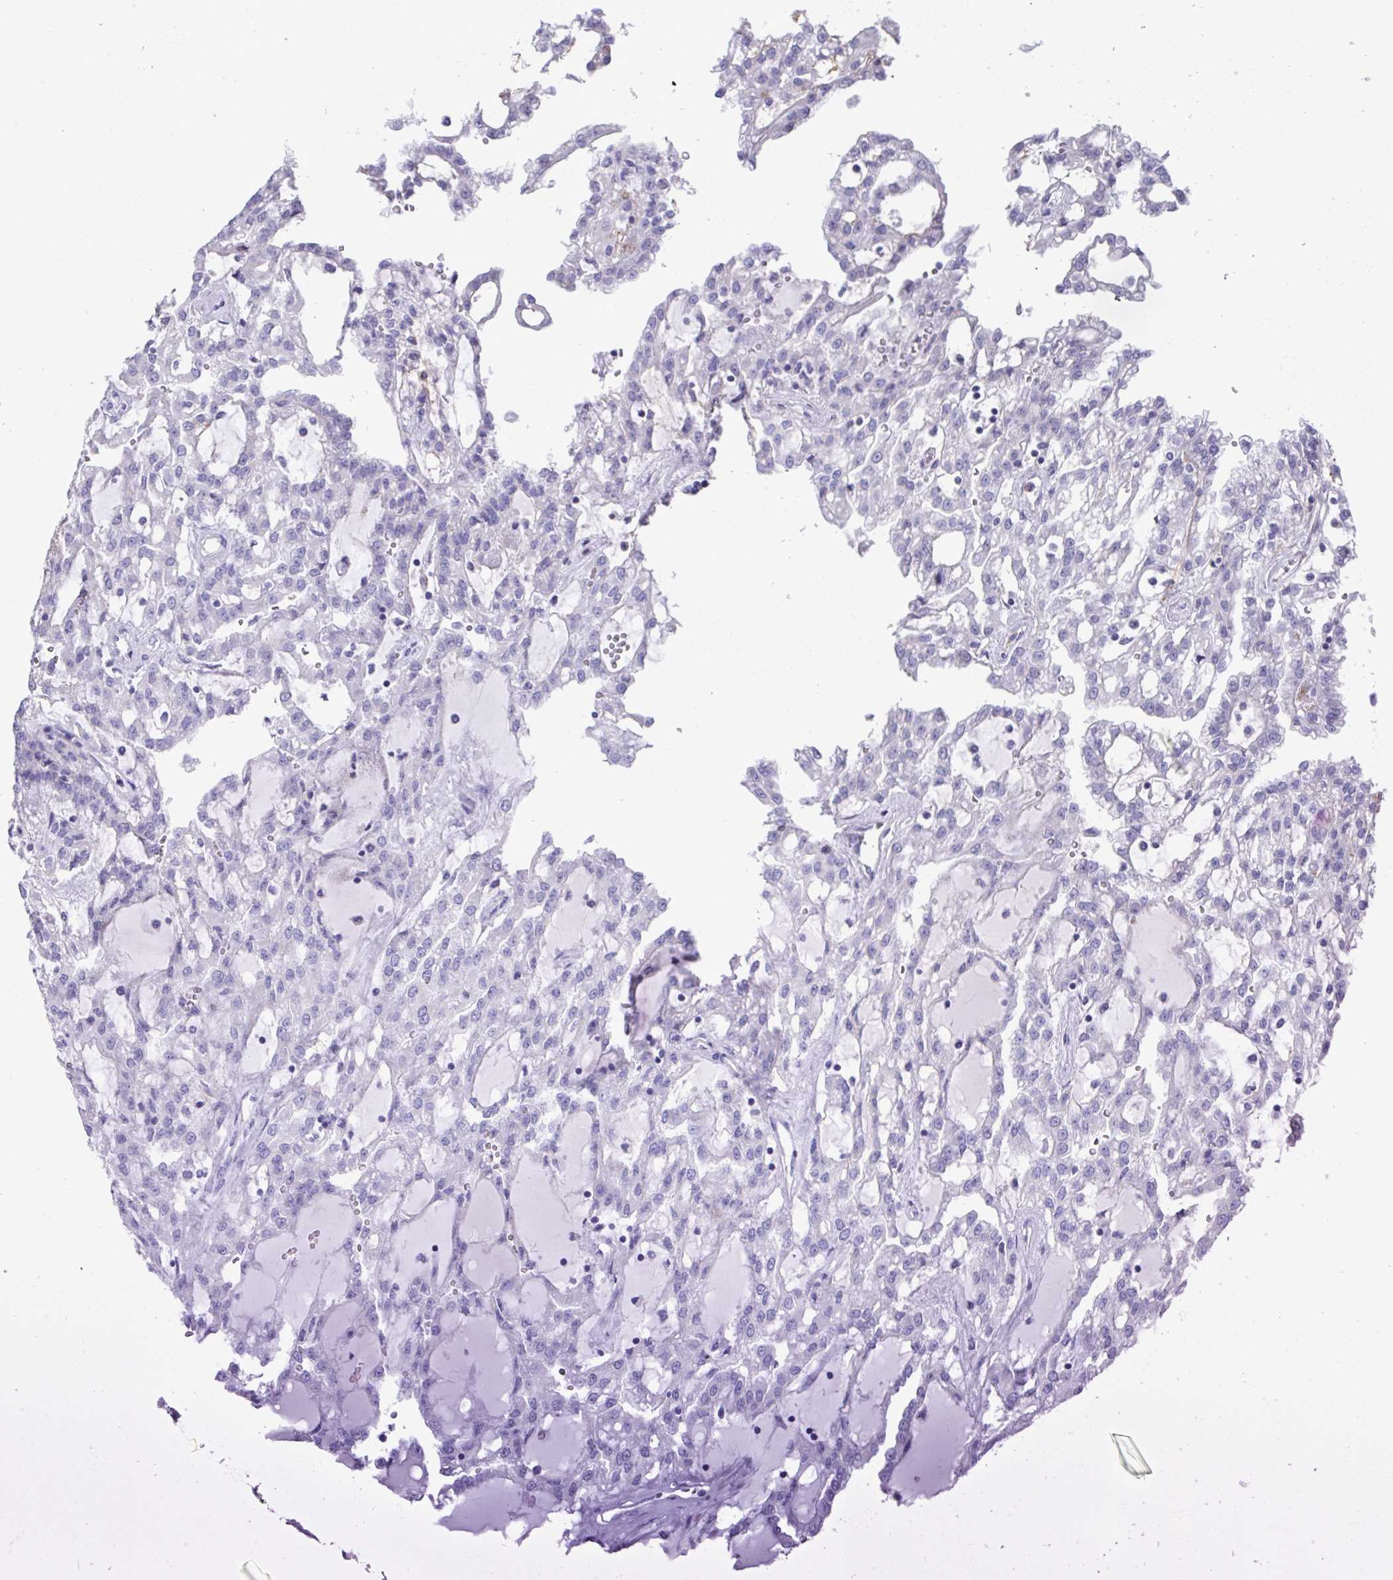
{"staining": {"intensity": "negative", "quantity": "none", "location": "none"}, "tissue": "renal cancer", "cell_type": "Tumor cells", "image_type": "cancer", "snomed": [{"axis": "morphology", "description": "Adenocarcinoma, NOS"}, {"axis": "topography", "description": "Kidney"}], "caption": "Protein analysis of renal cancer shows no significant positivity in tumor cells.", "gene": "A1CF", "patient": {"sex": "male", "age": 63}}